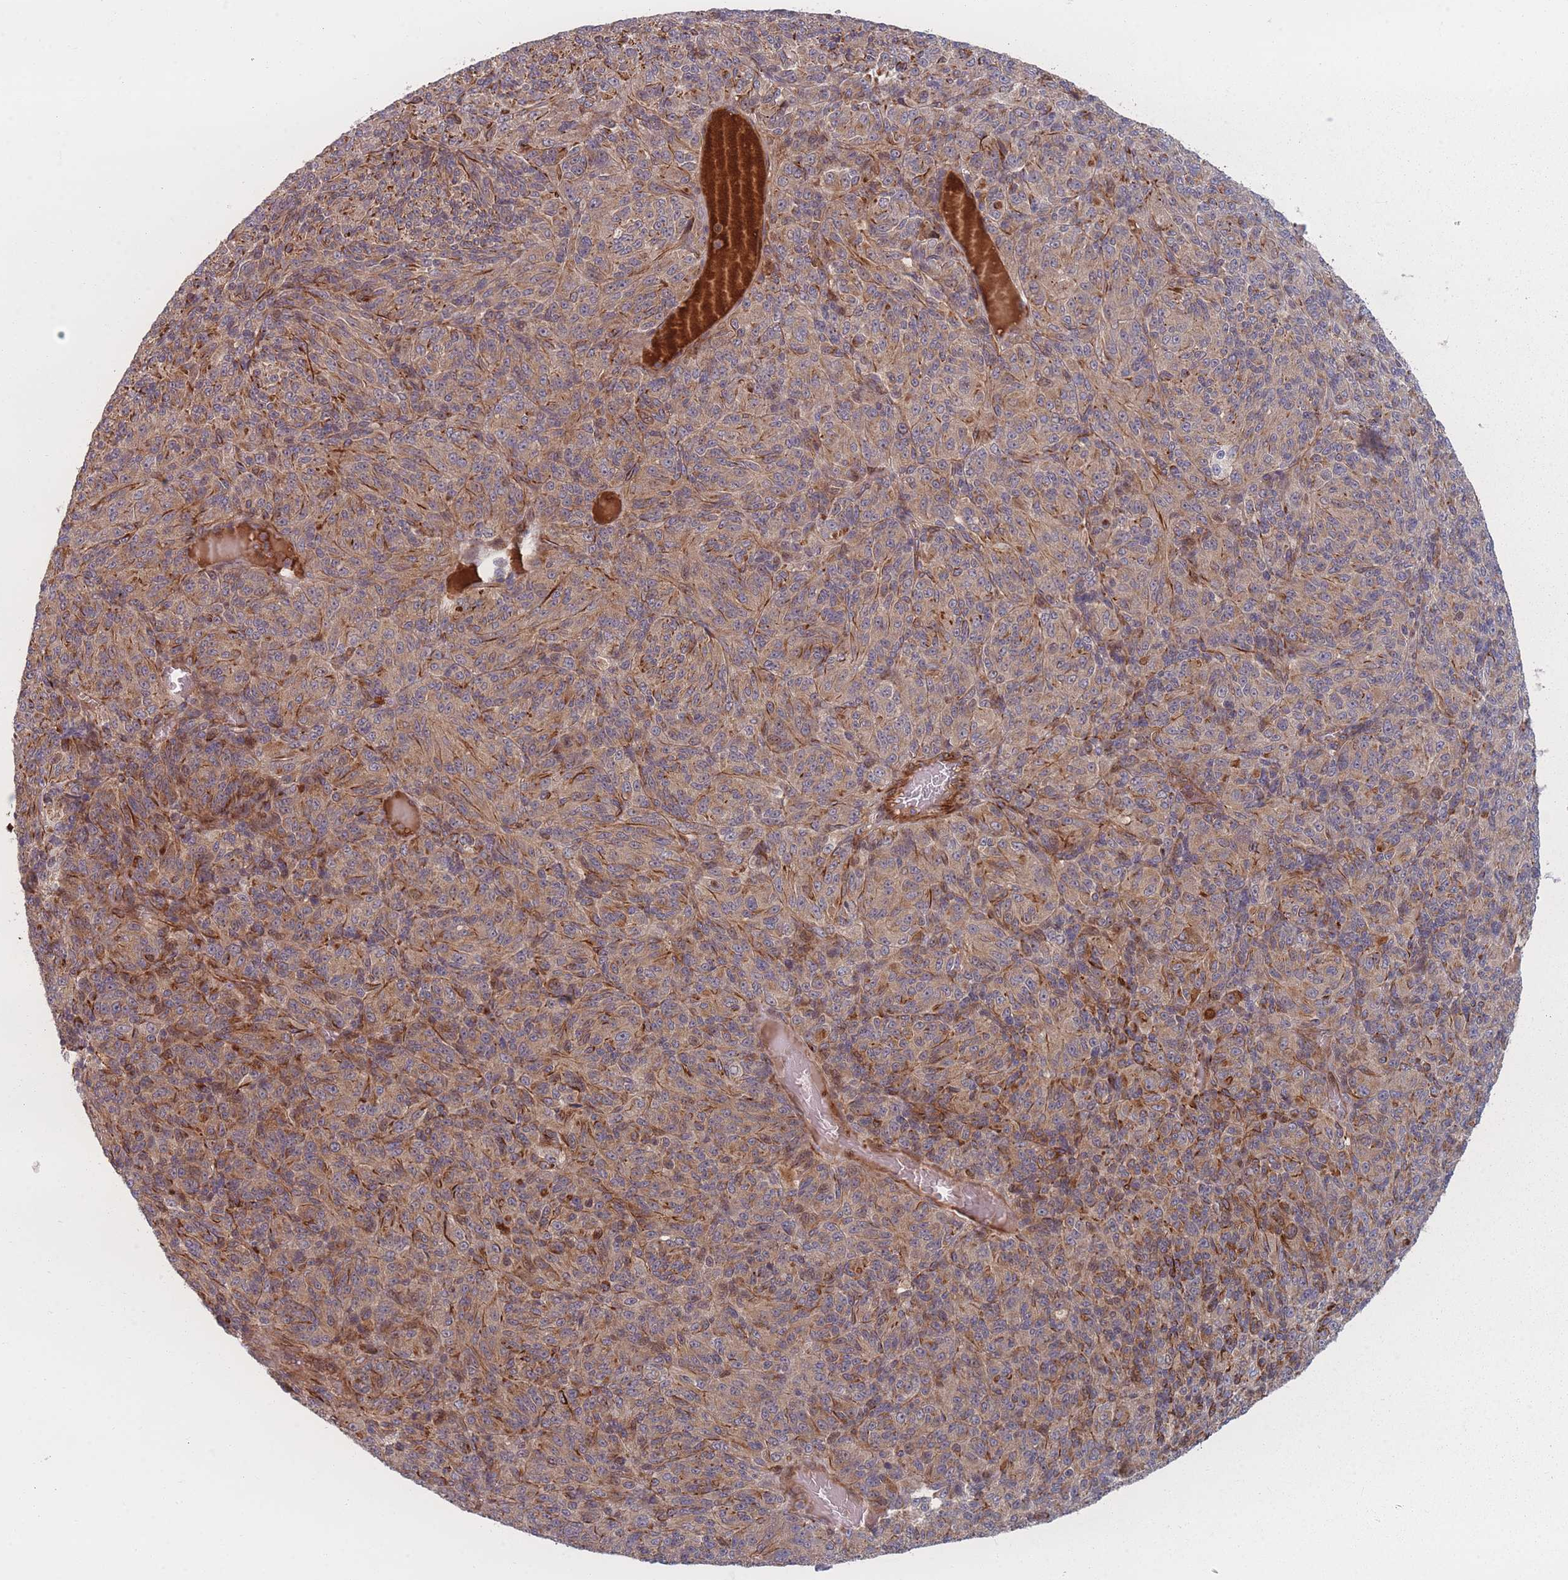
{"staining": {"intensity": "weak", "quantity": "<25%", "location": "cytoplasmic/membranous"}, "tissue": "melanoma", "cell_type": "Tumor cells", "image_type": "cancer", "snomed": [{"axis": "morphology", "description": "Malignant melanoma, Metastatic site"}, {"axis": "topography", "description": "Brain"}], "caption": "This micrograph is of malignant melanoma (metastatic site) stained with immunohistochemistry to label a protein in brown with the nuclei are counter-stained blue. There is no staining in tumor cells. The staining was performed using DAB to visualize the protein expression in brown, while the nuclei were stained in blue with hematoxylin (Magnification: 20x).", "gene": "EEF1AKMT2", "patient": {"sex": "female", "age": 56}}